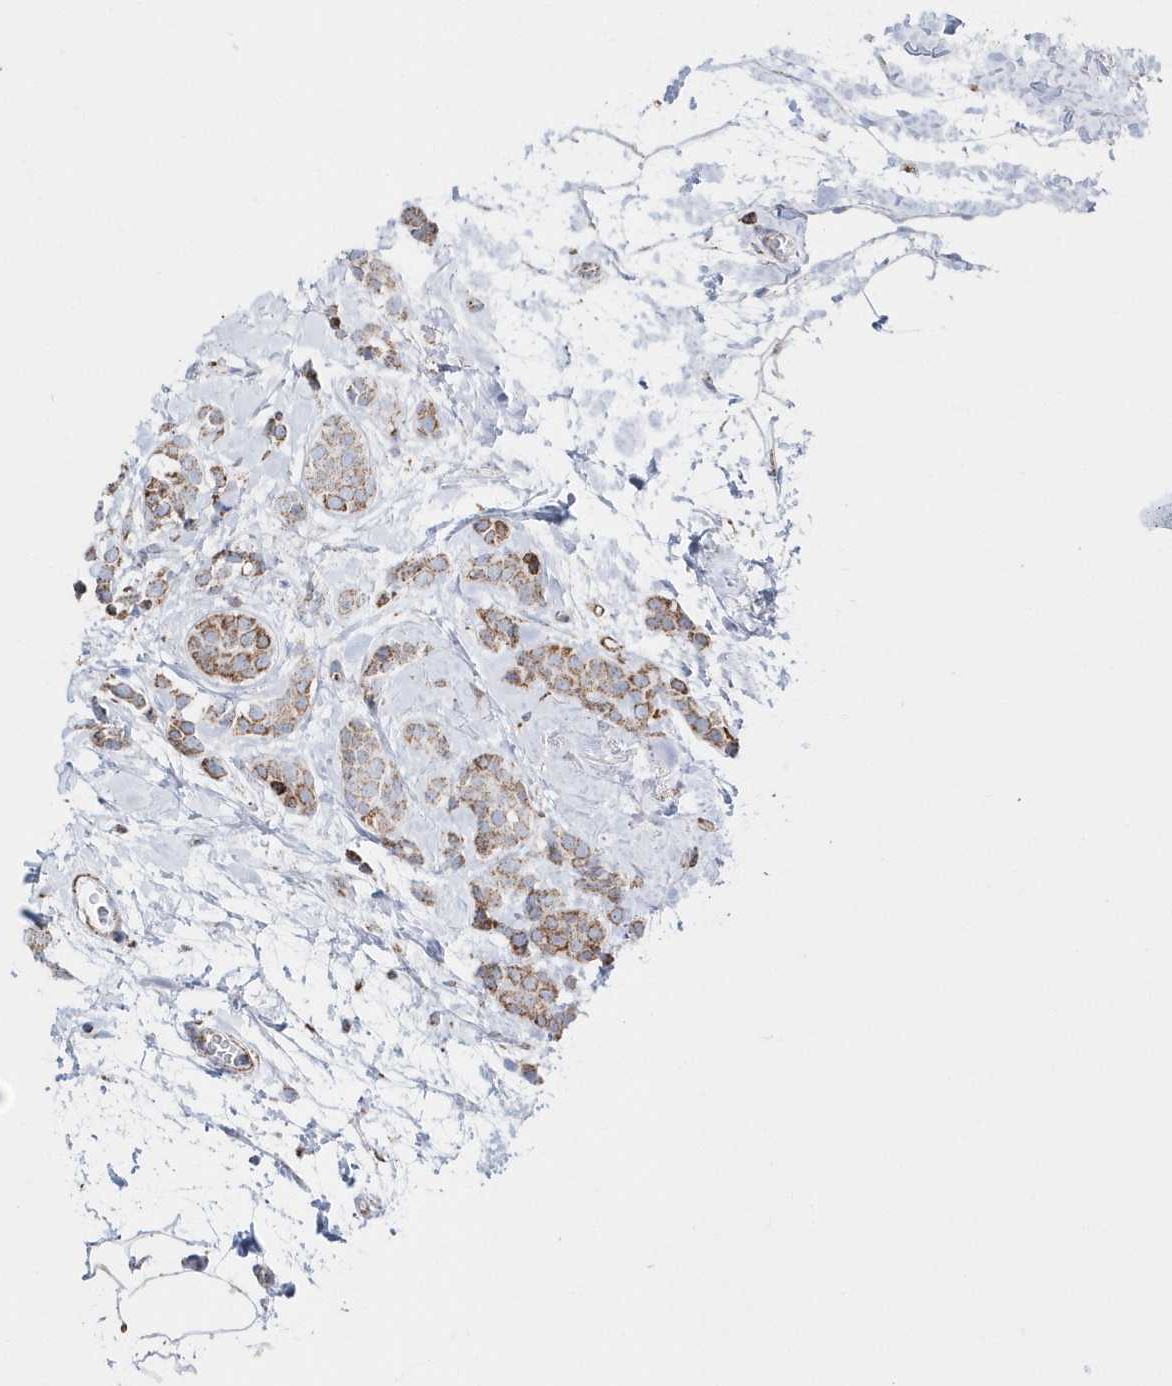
{"staining": {"intensity": "moderate", "quantity": ">75%", "location": "cytoplasmic/membranous"}, "tissue": "breast cancer", "cell_type": "Tumor cells", "image_type": "cancer", "snomed": [{"axis": "morphology", "description": "Lobular carcinoma, in situ"}, {"axis": "morphology", "description": "Lobular carcinoma"}, {"axis": "topography", "description": "Breast"}], "caption": "The histopathology image demonstrates immunohistochemical staining of lobular carcinoma (breast). There is moderate cytoplasmic/membranous positivity is identified in about >75% of tumor cells.", "gene": "TMCO6", "patient": {"sex": "female", "age": 41}}